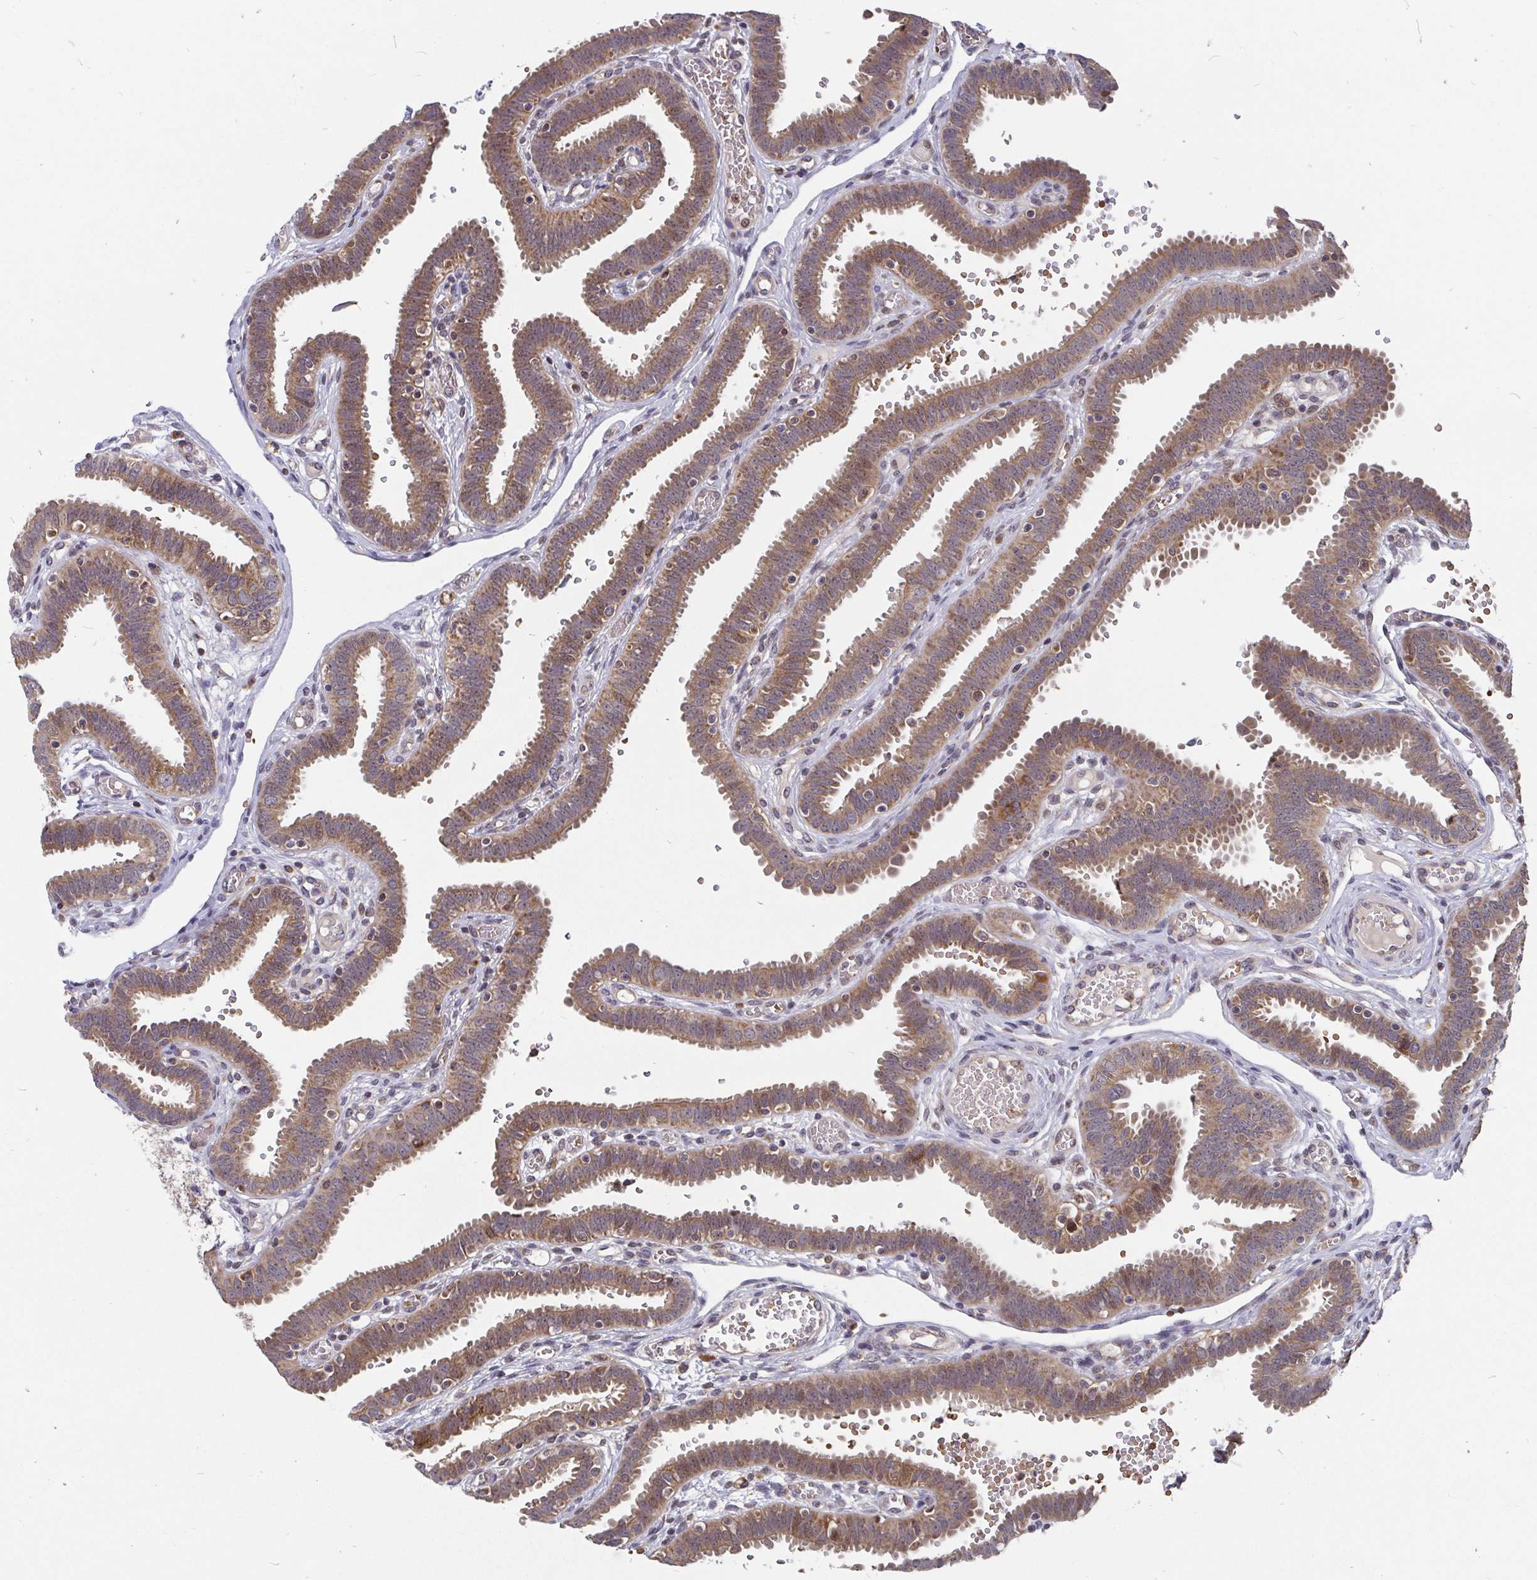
{"staining": {"intensity": "moderate", "quantity": ">75%", "location": "cytoplasmic/membranous"}, "tissue": "fallopian tube", "cell_type": "Glandular cells", "image_type": "normal", "snomed": [{"axis": "morphology", "description": "Normal tissue, NOS"}, {"axis": "topography", "description": "Fallopian tube"}], "caption": "Protein expression analysis of unremarkable fallopian tube displays moderate cytoplasmic/membranous staining in about >75% of glandular cells. The staining was performed using DAB (3,3'-diaminobenzidine) to visualize the protein expression in brown, while the nuclei were stained in blue with hematoxylin (Magnification: 20x).", "gene": "PDF", "patient": {"sex": "female", "age": 37}}